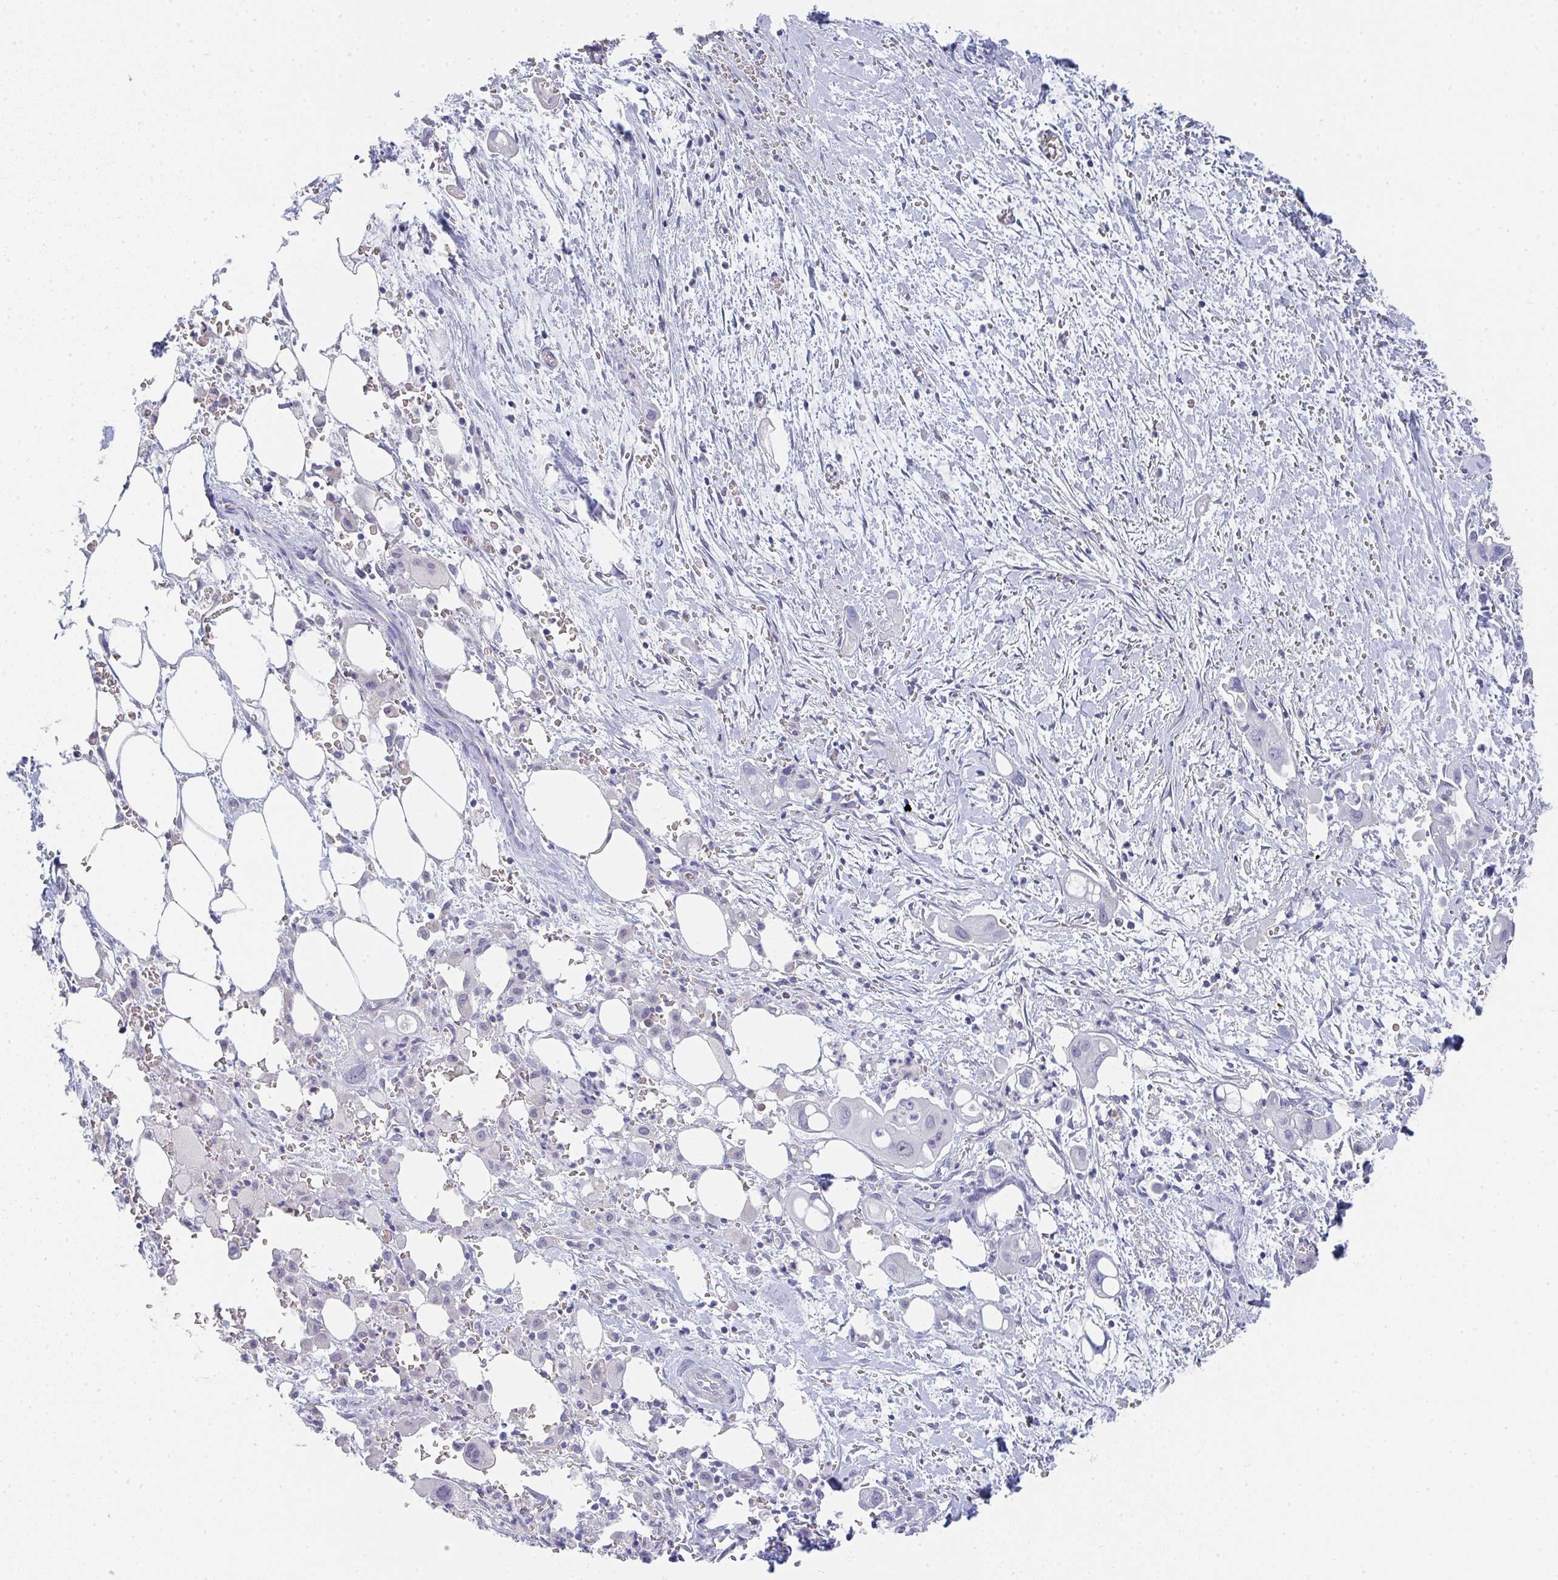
{"staining": {"intensity": "negative", "quantity": "none", "location": "none"}, "tissue": "pancreatic cancer", "cell_type": "Tumor cells", "image_type": "cancer", "snomed": [{"axis": "morphology", "description": "Adenocarcinoma, NOS"}, {"axis": "topography", "description": "Pancreas"}], "caption": "Human pancreatic cancer (adenocarcinoma) stained for a protein using immunohistochemistry (IHC) shows no positivity in tumor cells.", "gene": "NOXRED1", "patient": {"sex": "male", "age": 61}}